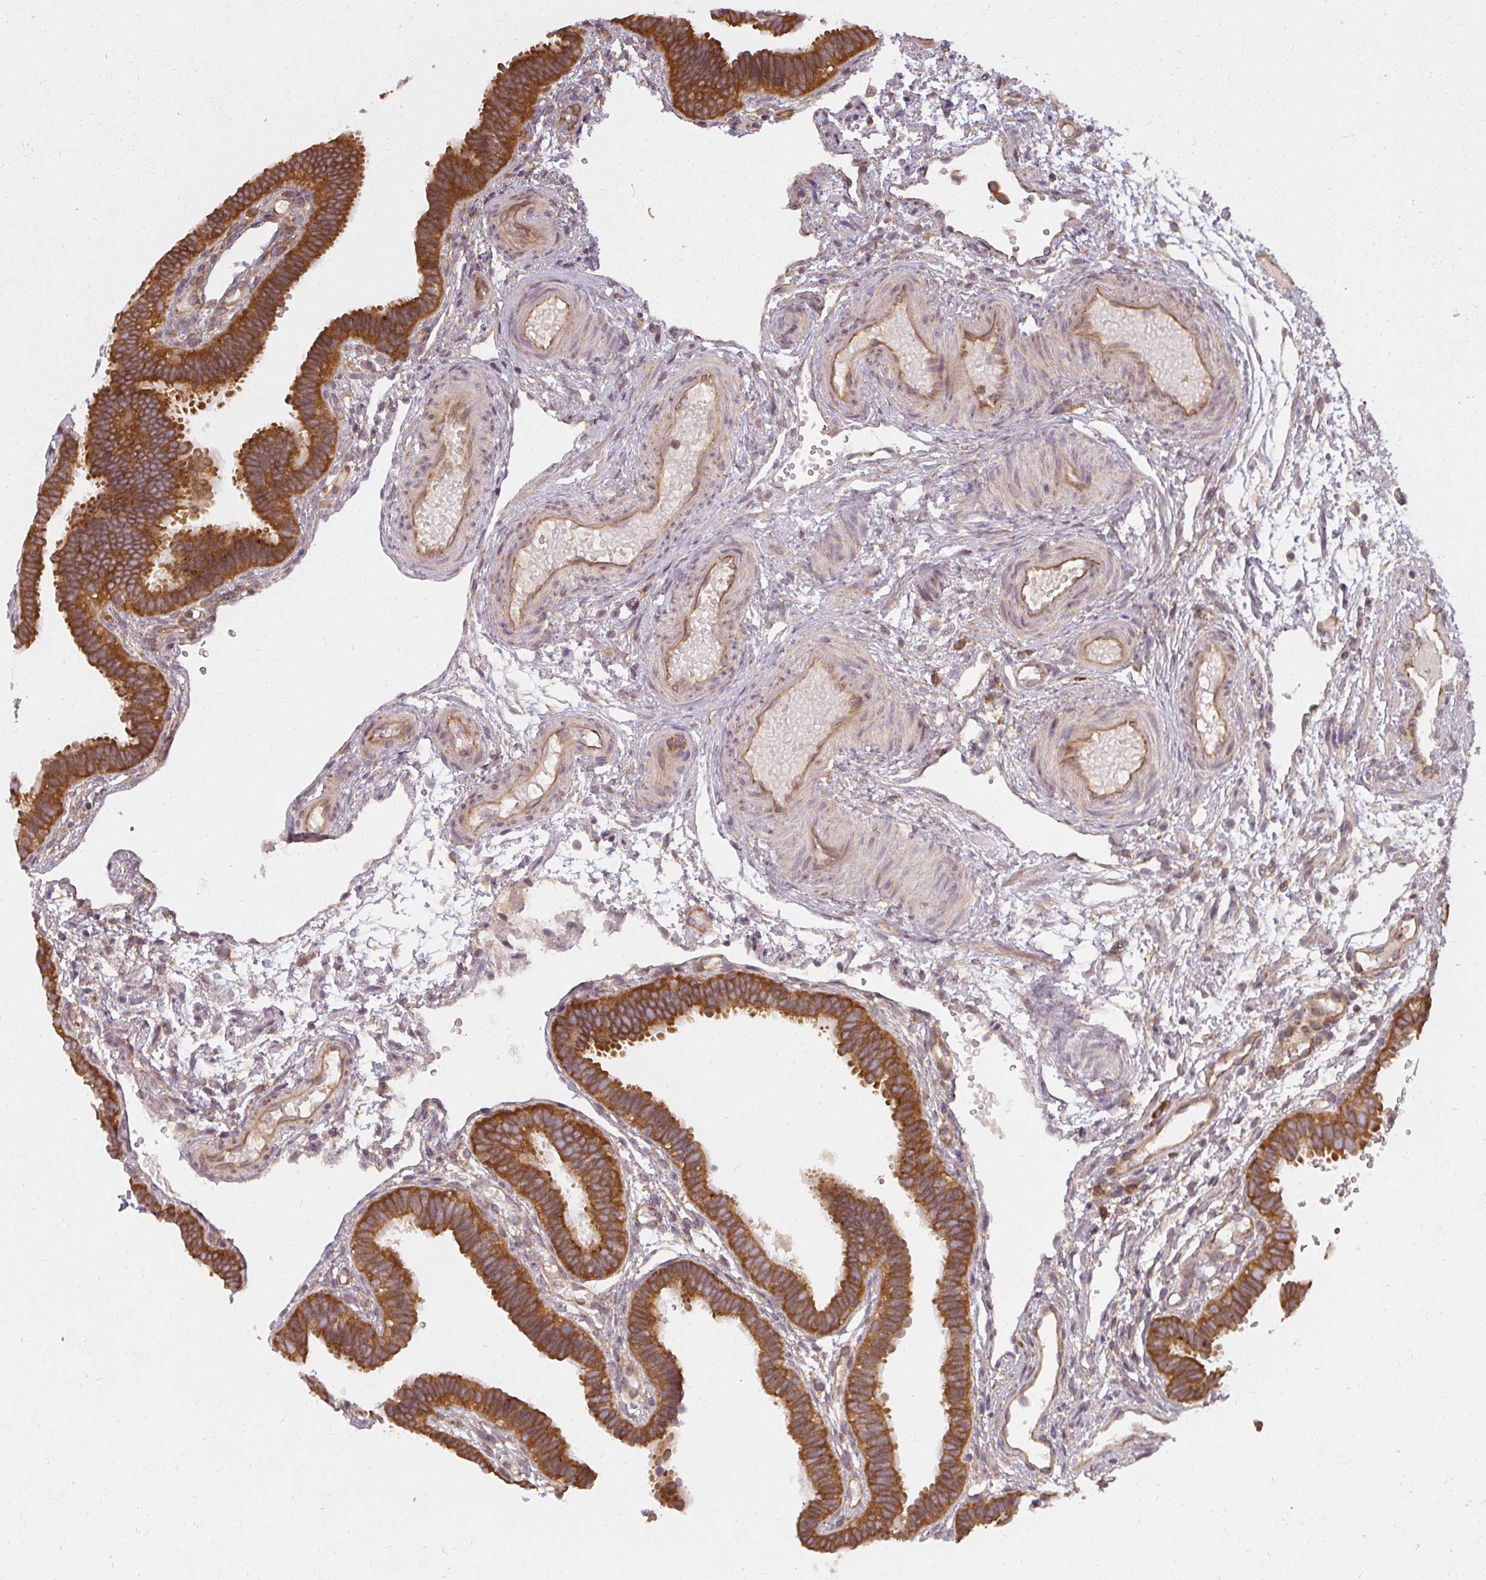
{"staining": {"intensity": "strong", "quantity": ">75%", "location": "cytoplasmic/membranous"}, "tissue": "fallopian tube", "cell_type": "Glandular cells", "image_type": "normal", "snomed": [{"axis": "morphology", "description": "Normal tissue, NOS"}, {"axis": "topography", "description": "Fallopian tube"}], "caption": "The image exhibits a brown stain indicating the presence of a protein in the cytoplasmic/membranous of glandular cells in fallopian tube. The staining was performed using DAB (3,3'-diaminobenzidine), with brown indicating positive protein expression. Nuclei are stained blue with hematoxylin.", "gene": "RPL24", "patient": {"sex": "female", "age": 37}}